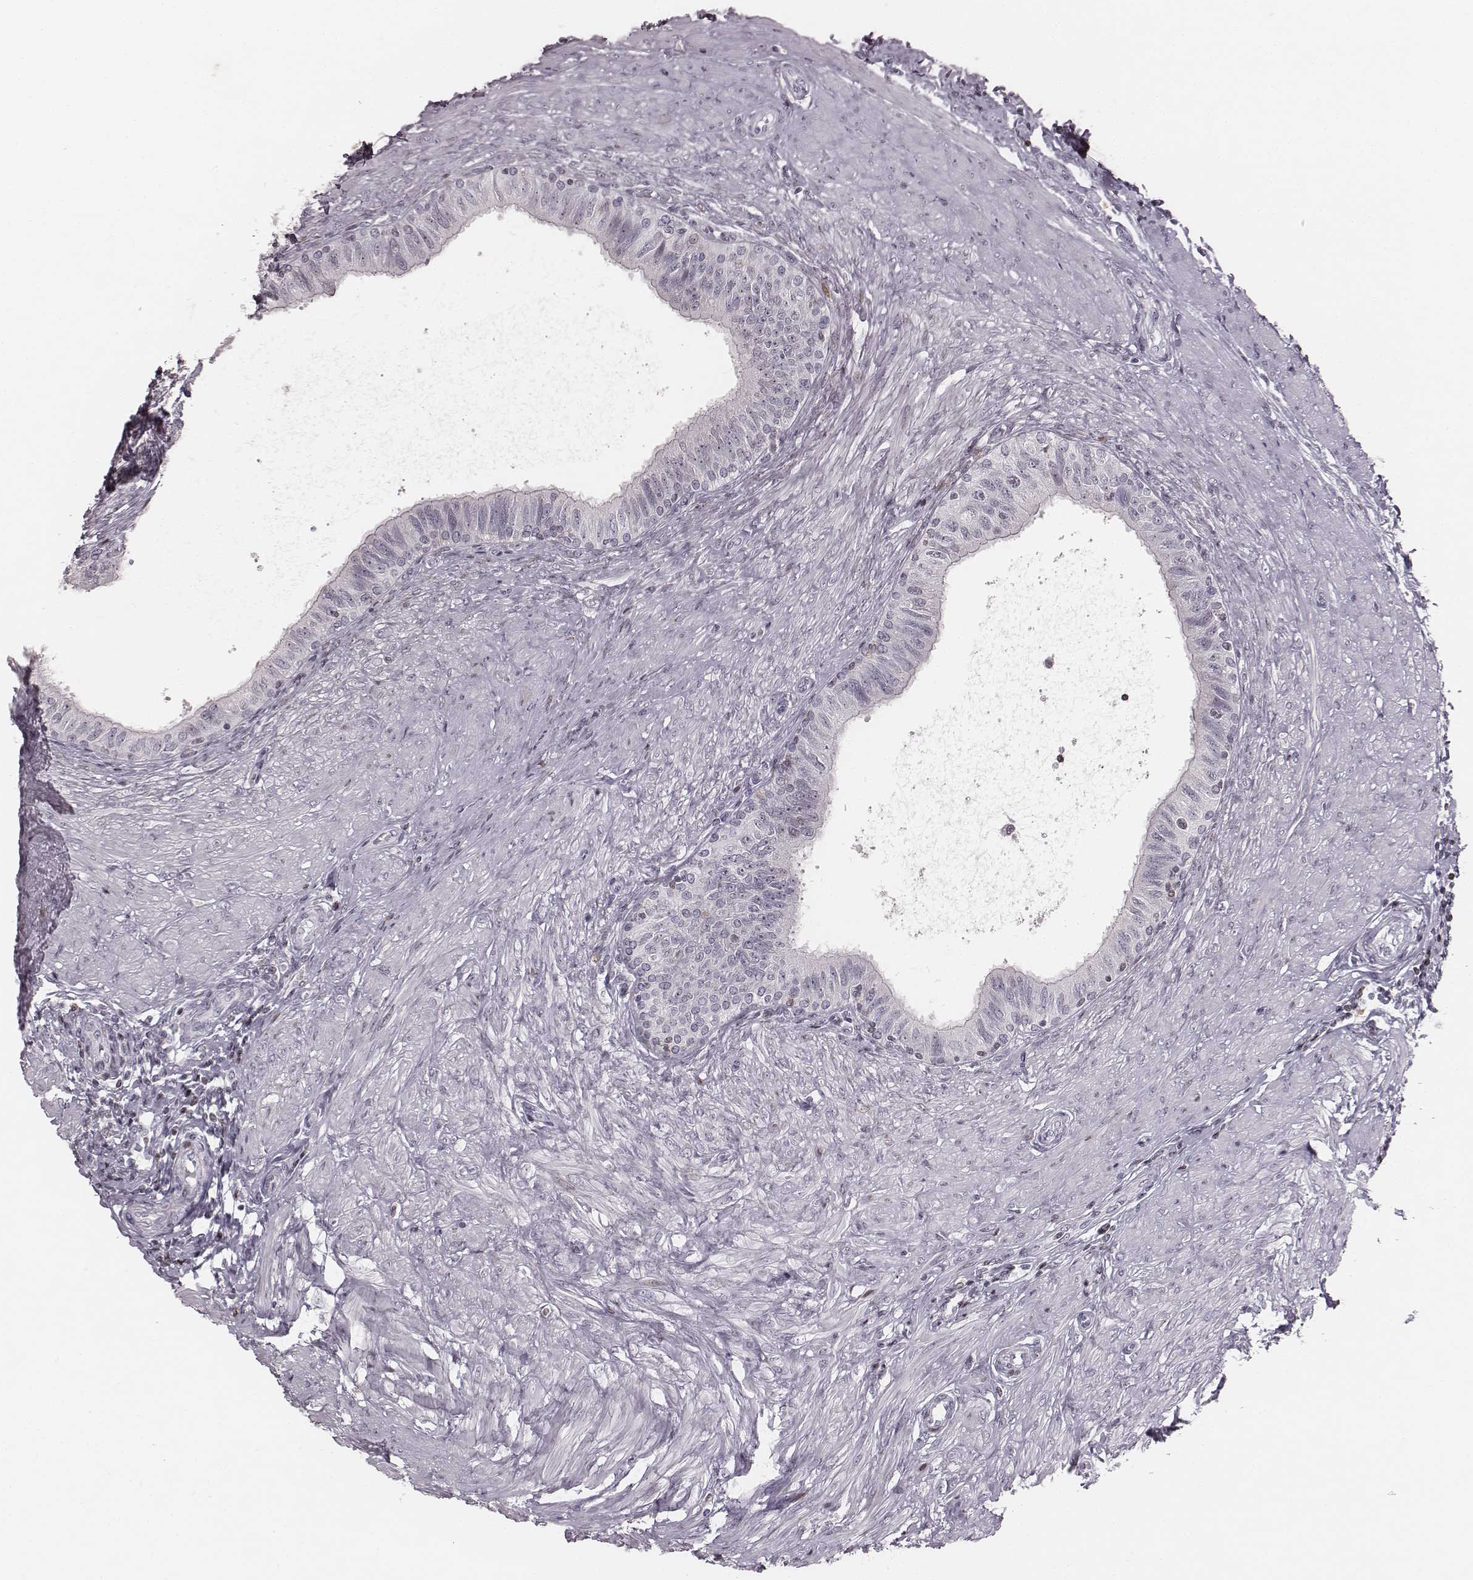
{"staining": {"intensity": "negative", "quantity": "none", "location": "none"}, "tissue": "epididymis", "cell_type": "Glandular cells", "image_type": "normal", "snomed": [{"axis": "morphology", "description": "Normal tissue, NOS"}, {"axis": "morphology", "description": "Seminoma, NOS"}, {"axis": "topography", "description": "Testis"}, {"axis": "topography", "description": "Epididymis"}], "caption": "DAB immunohistochemical staining of normal epididymis shows no significant positivity in glandular cells.", "gene": "NDC1", "patient": {"sex": "male", "age": 61}}